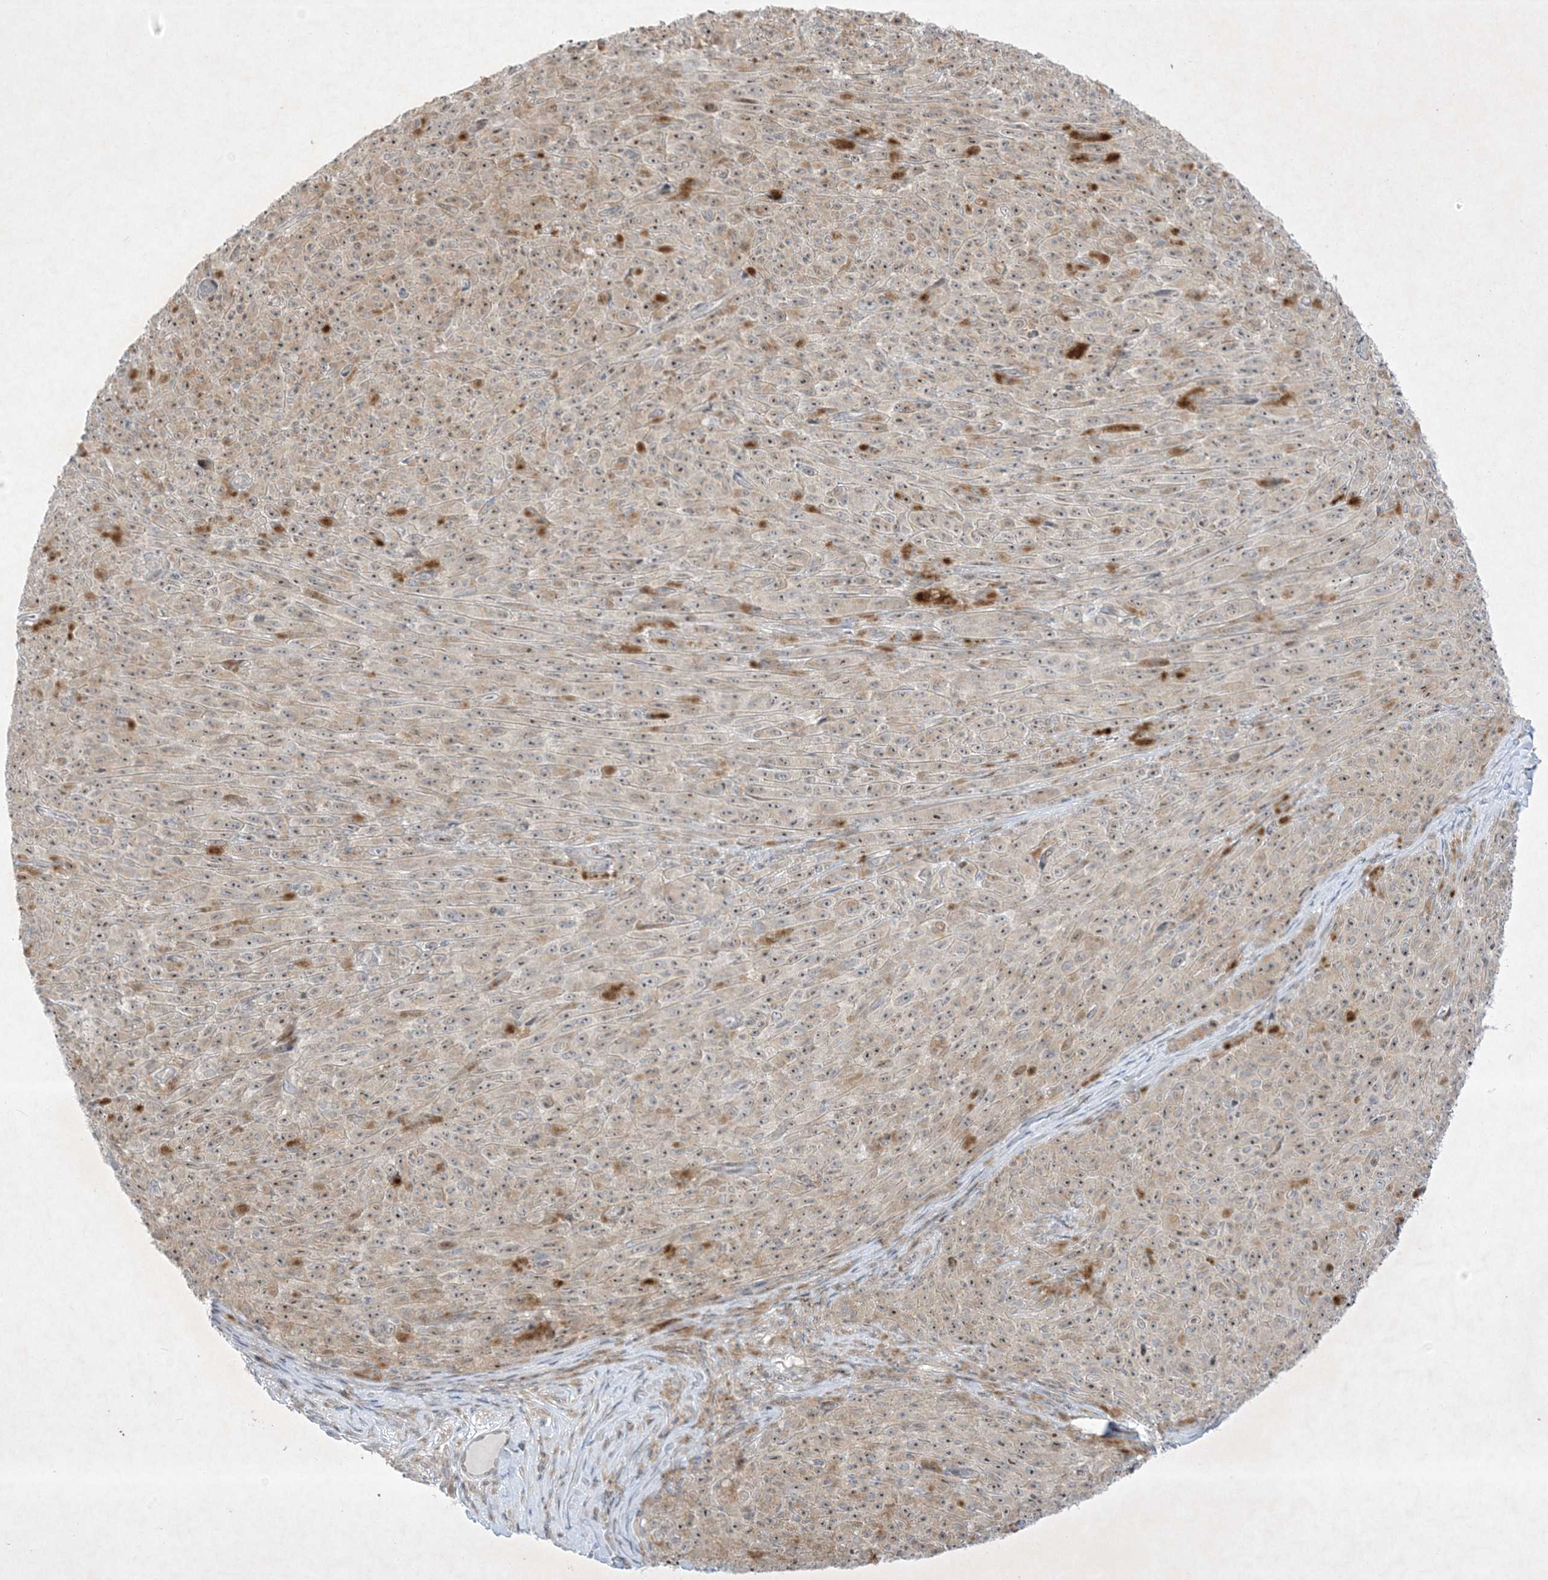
{"staining": {"intensity": "weak", "quantity": ">75%", "location": "cytoplasmic/membranous,nuclear"}, "tissue": "melanoma", "cell_type": "Tumor cells", "image_type": "cancer", "snomed": [{"axis": "morphology", "description": "Malignant melanoma, NOS"}, {"axis": "topography", "description": "Skin"}], "caption": "Malignant melanoma stained with a protein marker reveals weak staining in tumor cells.", "gene": "SOGA3", "patient": {"sex": "female", "age": 82}}